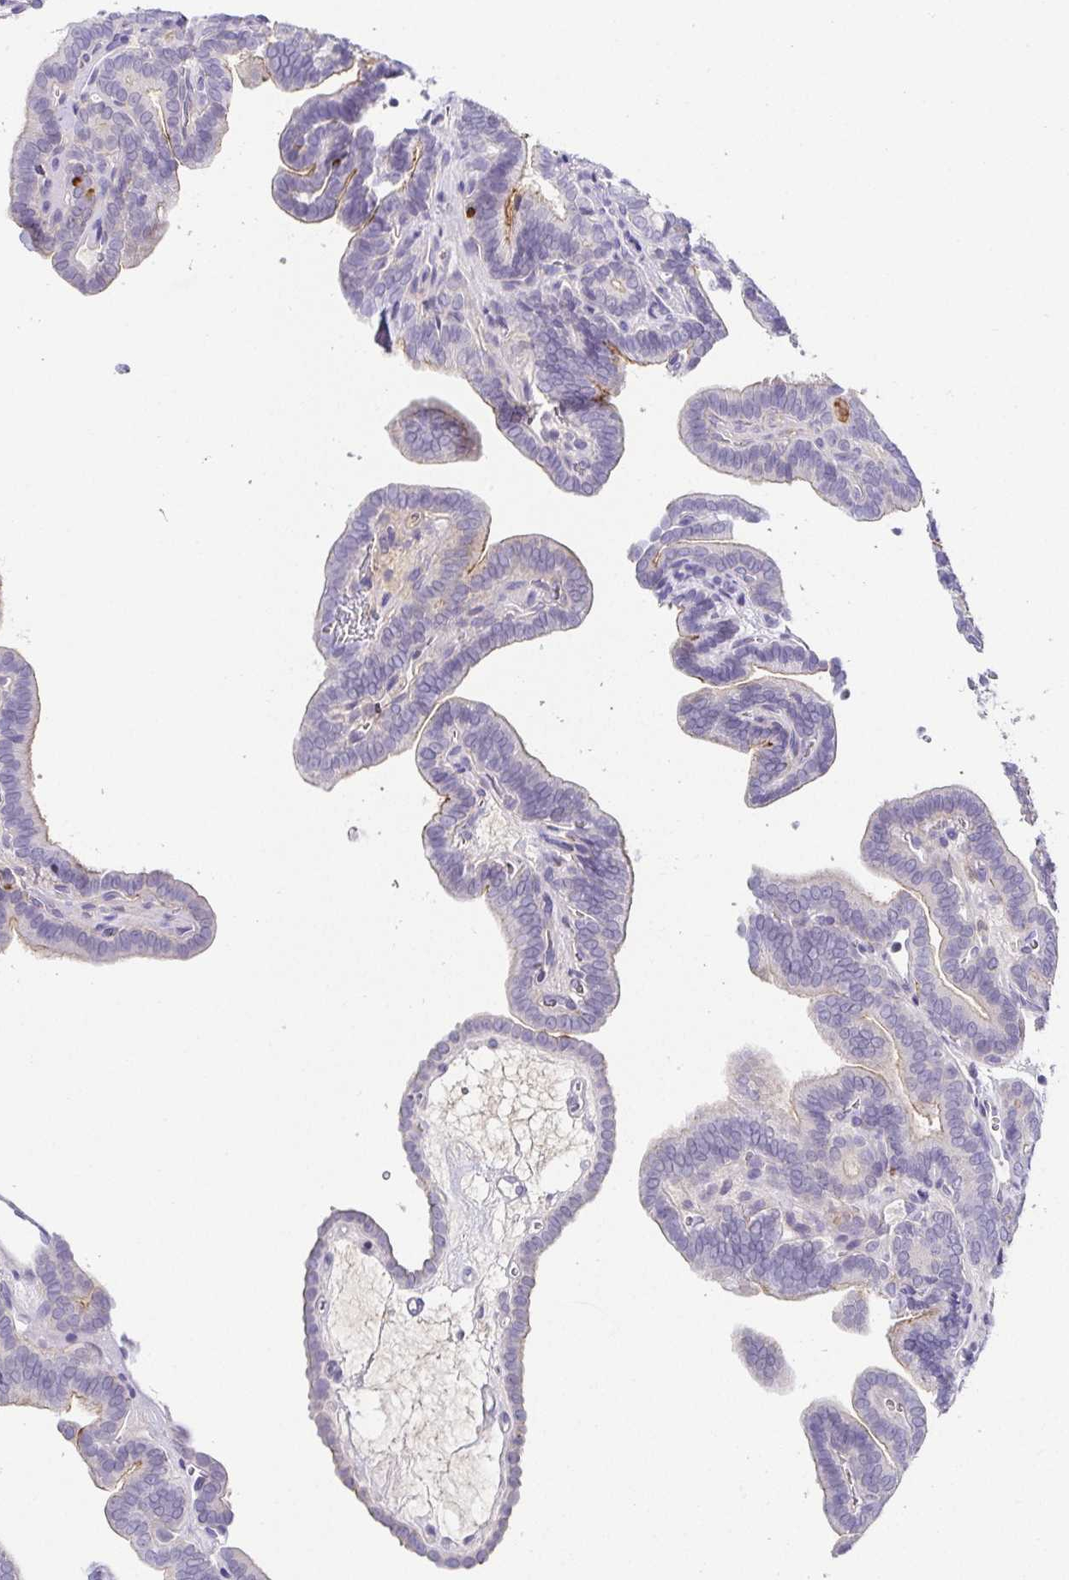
{"staining": {"intensity": "weak", "quantity": "<25%", "location": "cytoplasmic/membranous"}, "tissue": "thyroid cancer", "cell_type": "Tumor cells", "image_type": "cancer", "snomed": [{"axis": "morphology", "description": "Papillary adenocarcinoma, NOS"}, {"axis": "topography", "description": "Thyroid gland"}], "caption": "Image shows no significant protein staining in tumor cells of papillary adenocarcinoma (thyroid).", "gene": "RNASE7", "patient": {"sex": "female", "age": 21}}